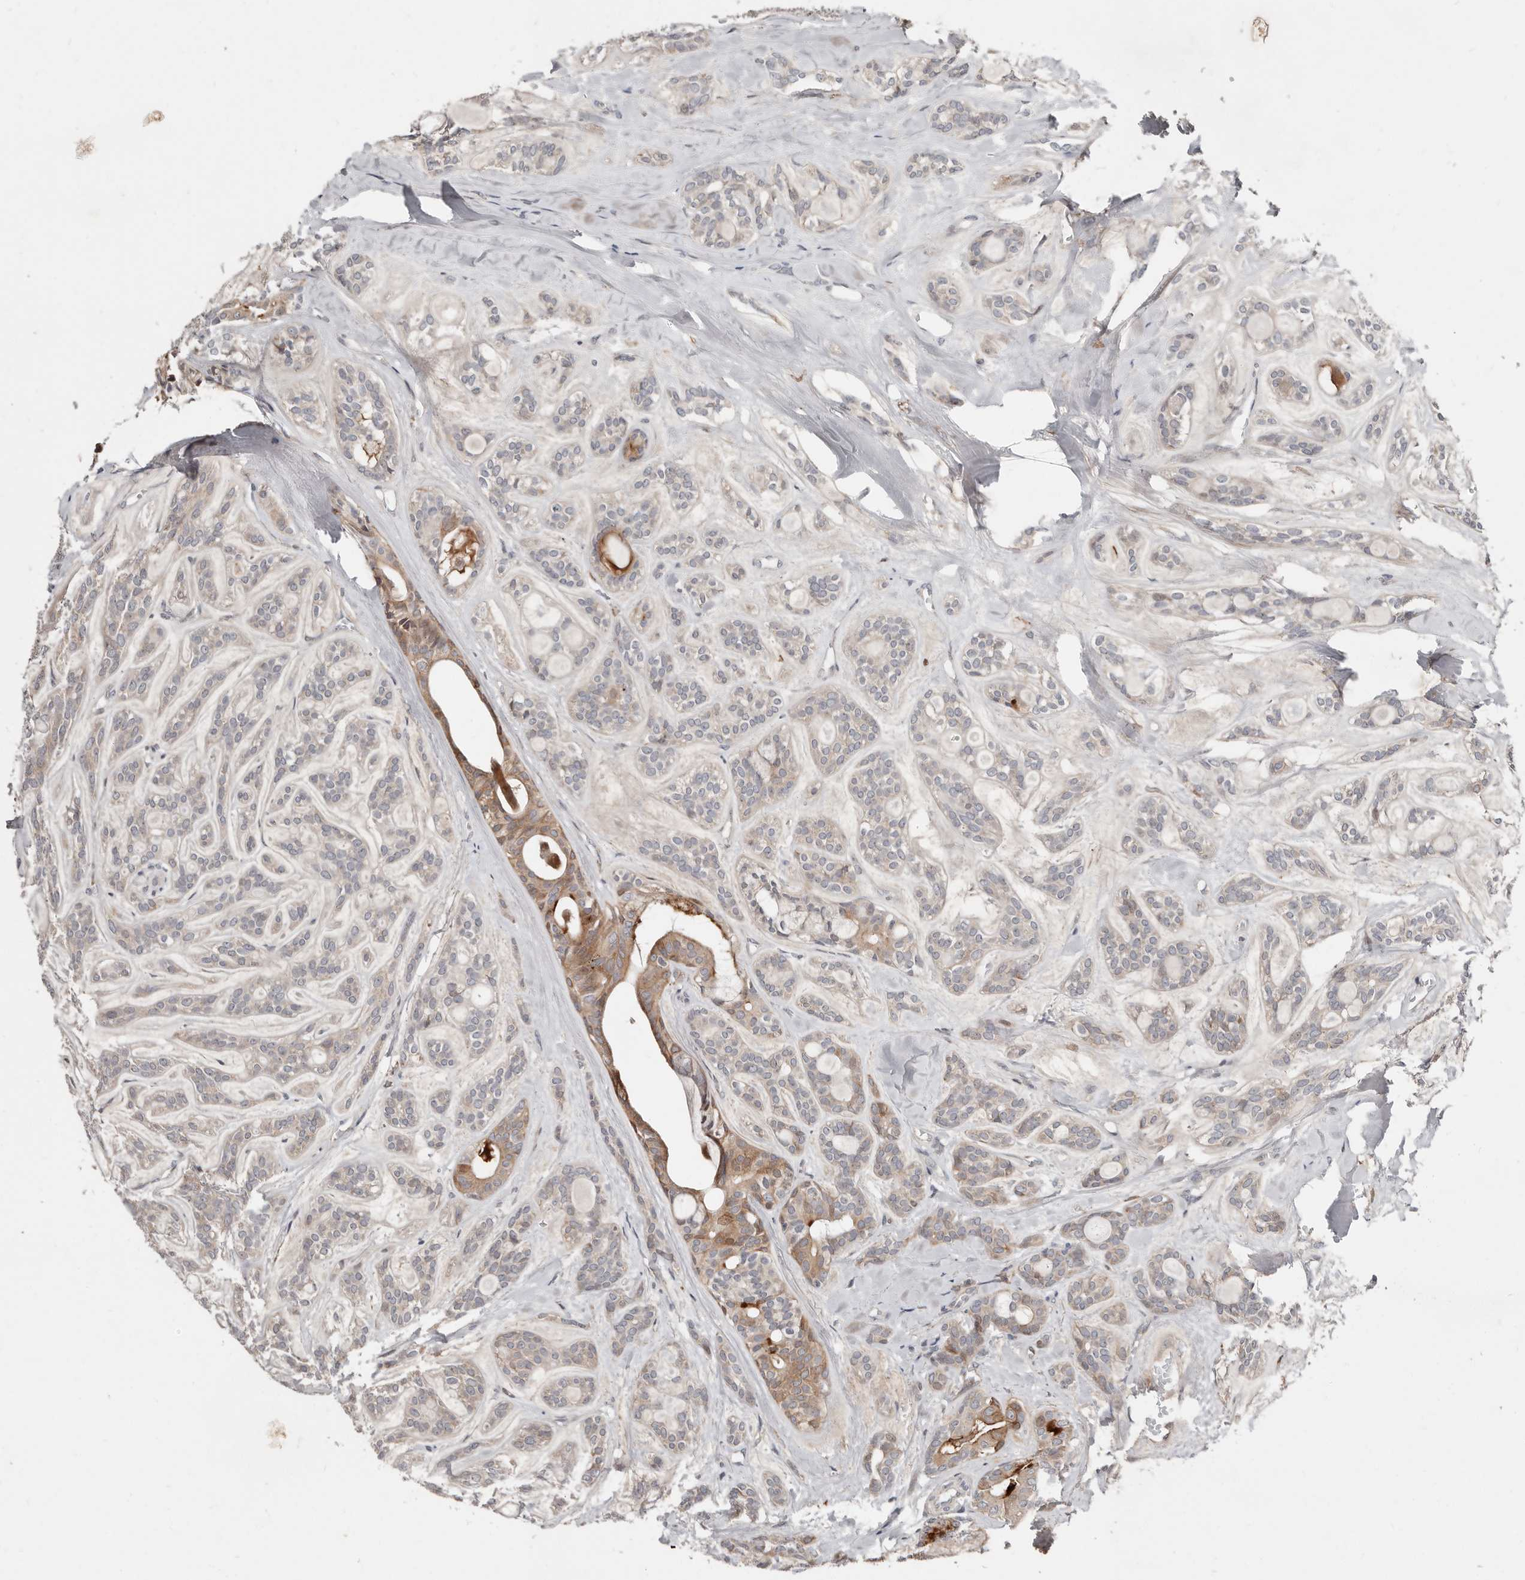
{"staining": {"intensity": "moderate", "quantity": "<25%", "location": "cytoplasmic/membranous"}, "tissue": "head and neck cancer", "cell_type": "Tumor cells", "image_type": "cancer", "snomed": [{"axis": "morphology", "description": "Adenocarcinoma, NOS"}, {"axis": "topography", "description": "Head-Neck"}], "caption": "This is an image of immunohistochemistry staining of adenocarcinoma (head and neck), which shows moderate positivity in the cytoplasmic/membranous of tumor cells.", "gene": "SMYD4", "patient": {"sex": "male", "age": 66}}